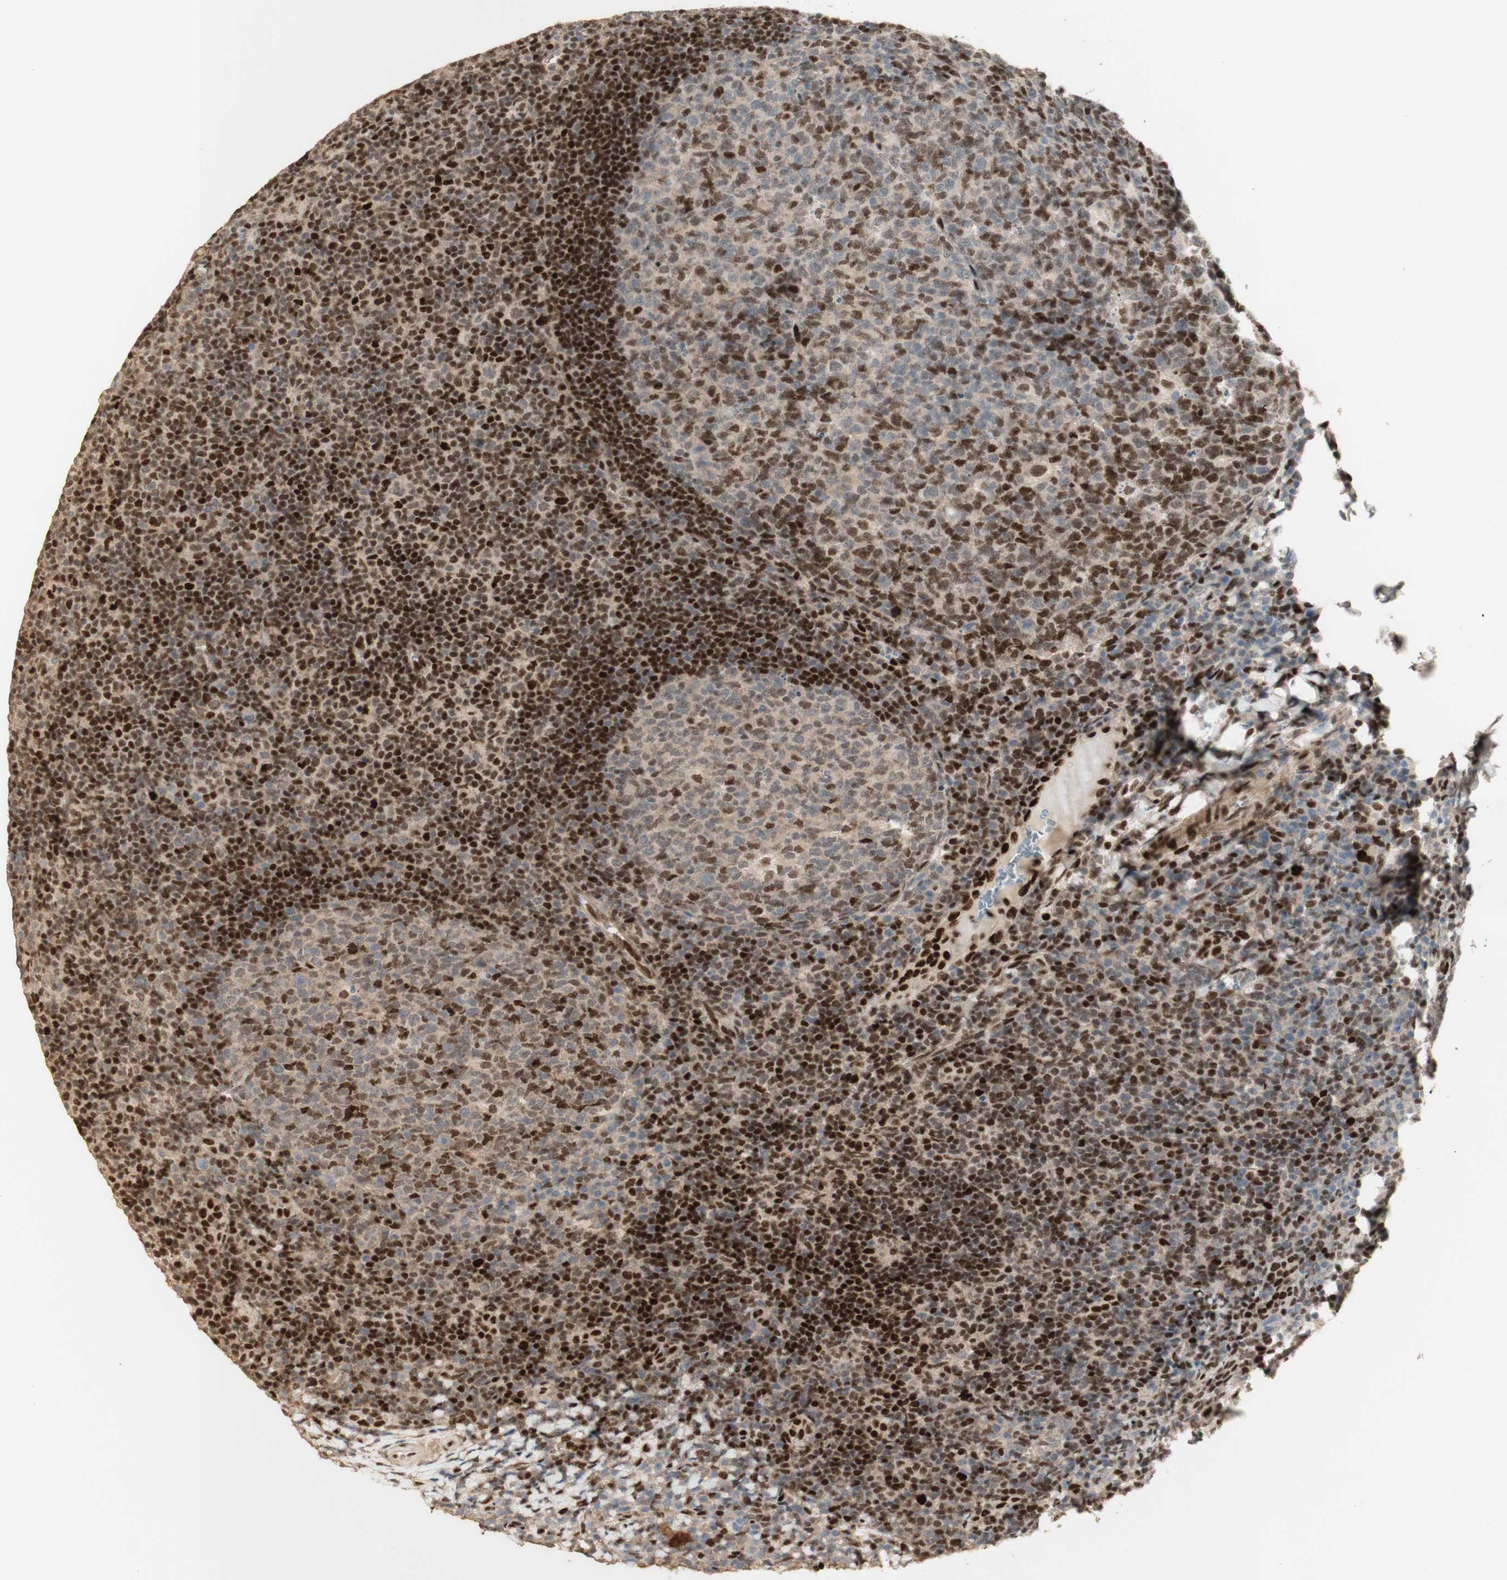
{"staining": {"intensity": "moderate", "quantity": ">75%", "location": "nuclear"}, "tissue": "tonsil", "cell_type": "Germinal center cells", "image_type": "normal", "snomed": [{"axis": "morphology", "description": "Normal tissue, NOS"}, {"axis": "topography", "description": "Tonsil"}], "caption": "The photomicrograph shows immunohistochemical staining of benign tonsil. There is moderate nuclear expression is identified in about >75% of germinal center cells. (DAB (3,3'-diaminobenzidine) IHC, brown staining for protein, blue staining for nuclei).", "gene": "FOXP1", "patient": {"sex": "male", "age": 37}}